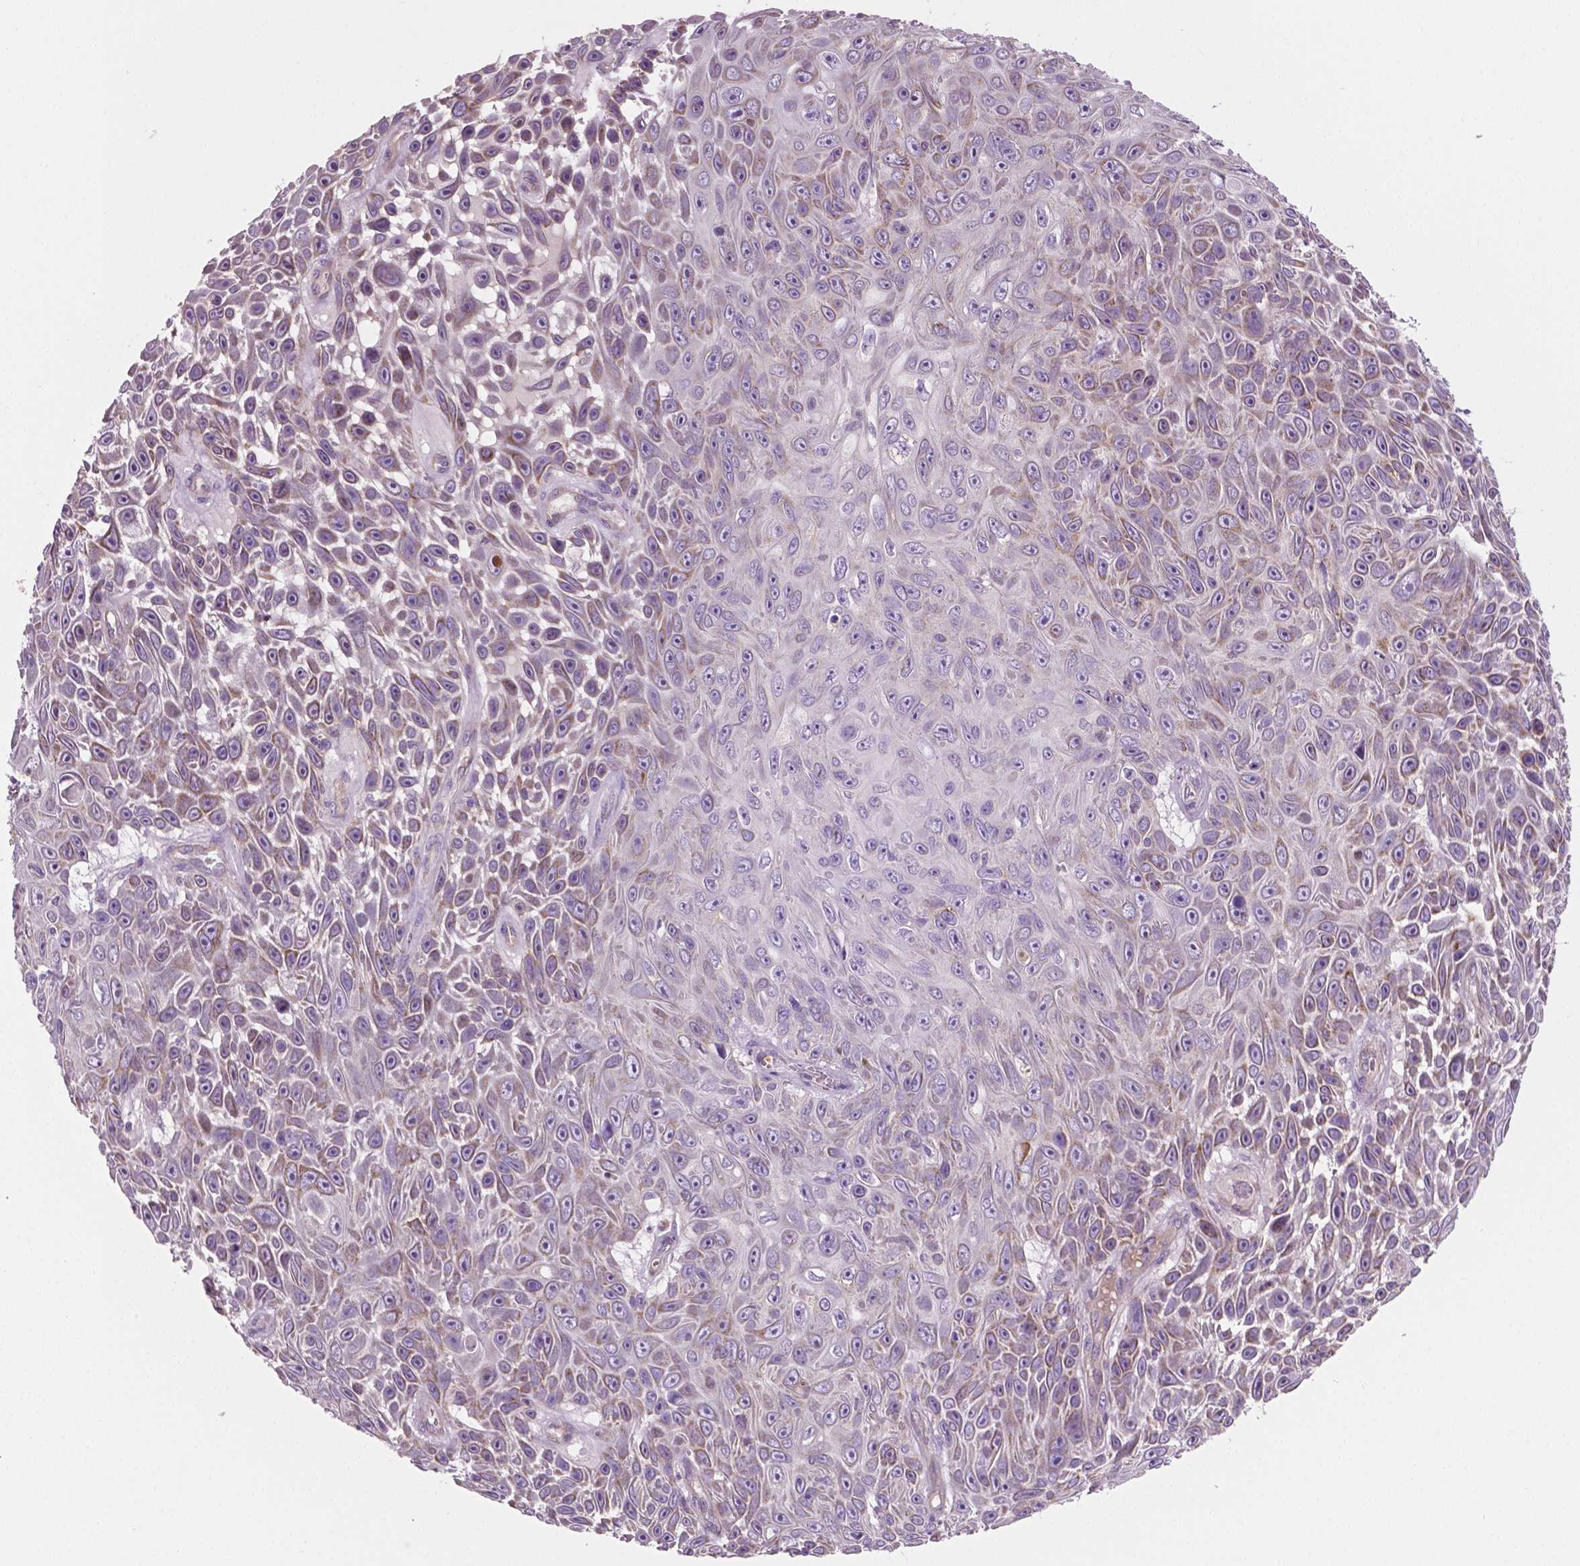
{"staining": {"intensity": "weak", "quantity": "<25%", "location": "cytoplasmic/membranous"}, "tissue": "skin cancer", "cell_type": "Tumor cells", "image_type": "cancer", "snomed": [{"axis": "morphology", "description": "Squamous cell carcinoma, NOS"}, {"axis": "topography", "description": "Skin"}], "caption": "A high-resolution image shows IHC staining of skin squamous cell carcinoma, which reveals no significant staining in tumor cells.", "gene": "PTX3", "patient": {"sex": "male", "age": 82}}